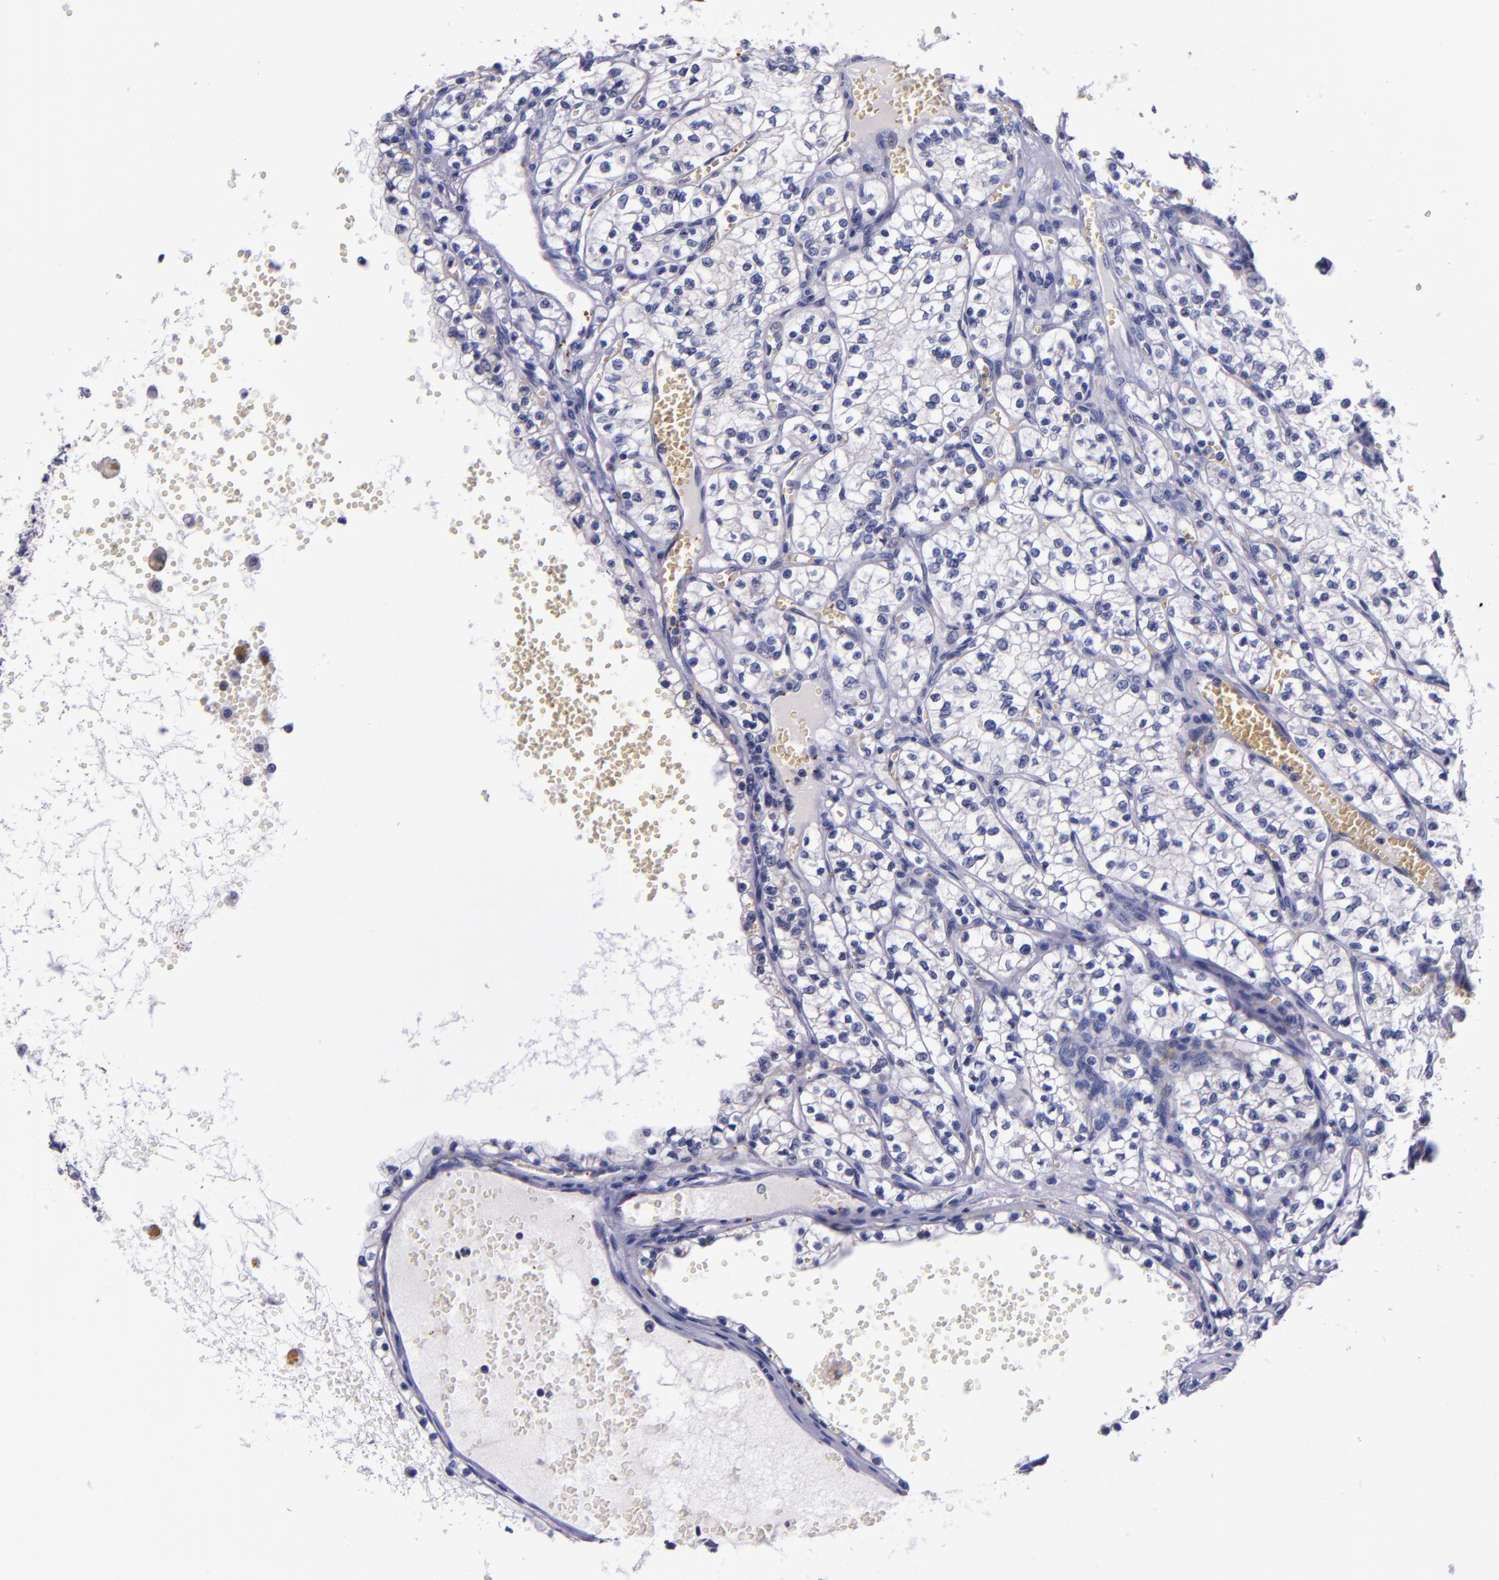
{"staining": {"intensity": "negative", "quantity": "none", "location": "none"}, "tissue": "renal cancer", "cell_type": "Tumor cells", "image_type": "cancer", "snomed": [{"axis": "morphology", "description": "Adenocarcinoma, NOS"}, {"axis": "topography", "description": "Kidney"}], "caption": "Immunohistochemistry (IHC) image of human renal adenocarcinoma stained for a protein (brown), which demonstrates no staining in tumor cells.", "gene": "RAB41", "patient": {"sex": "male", "age": 61}}